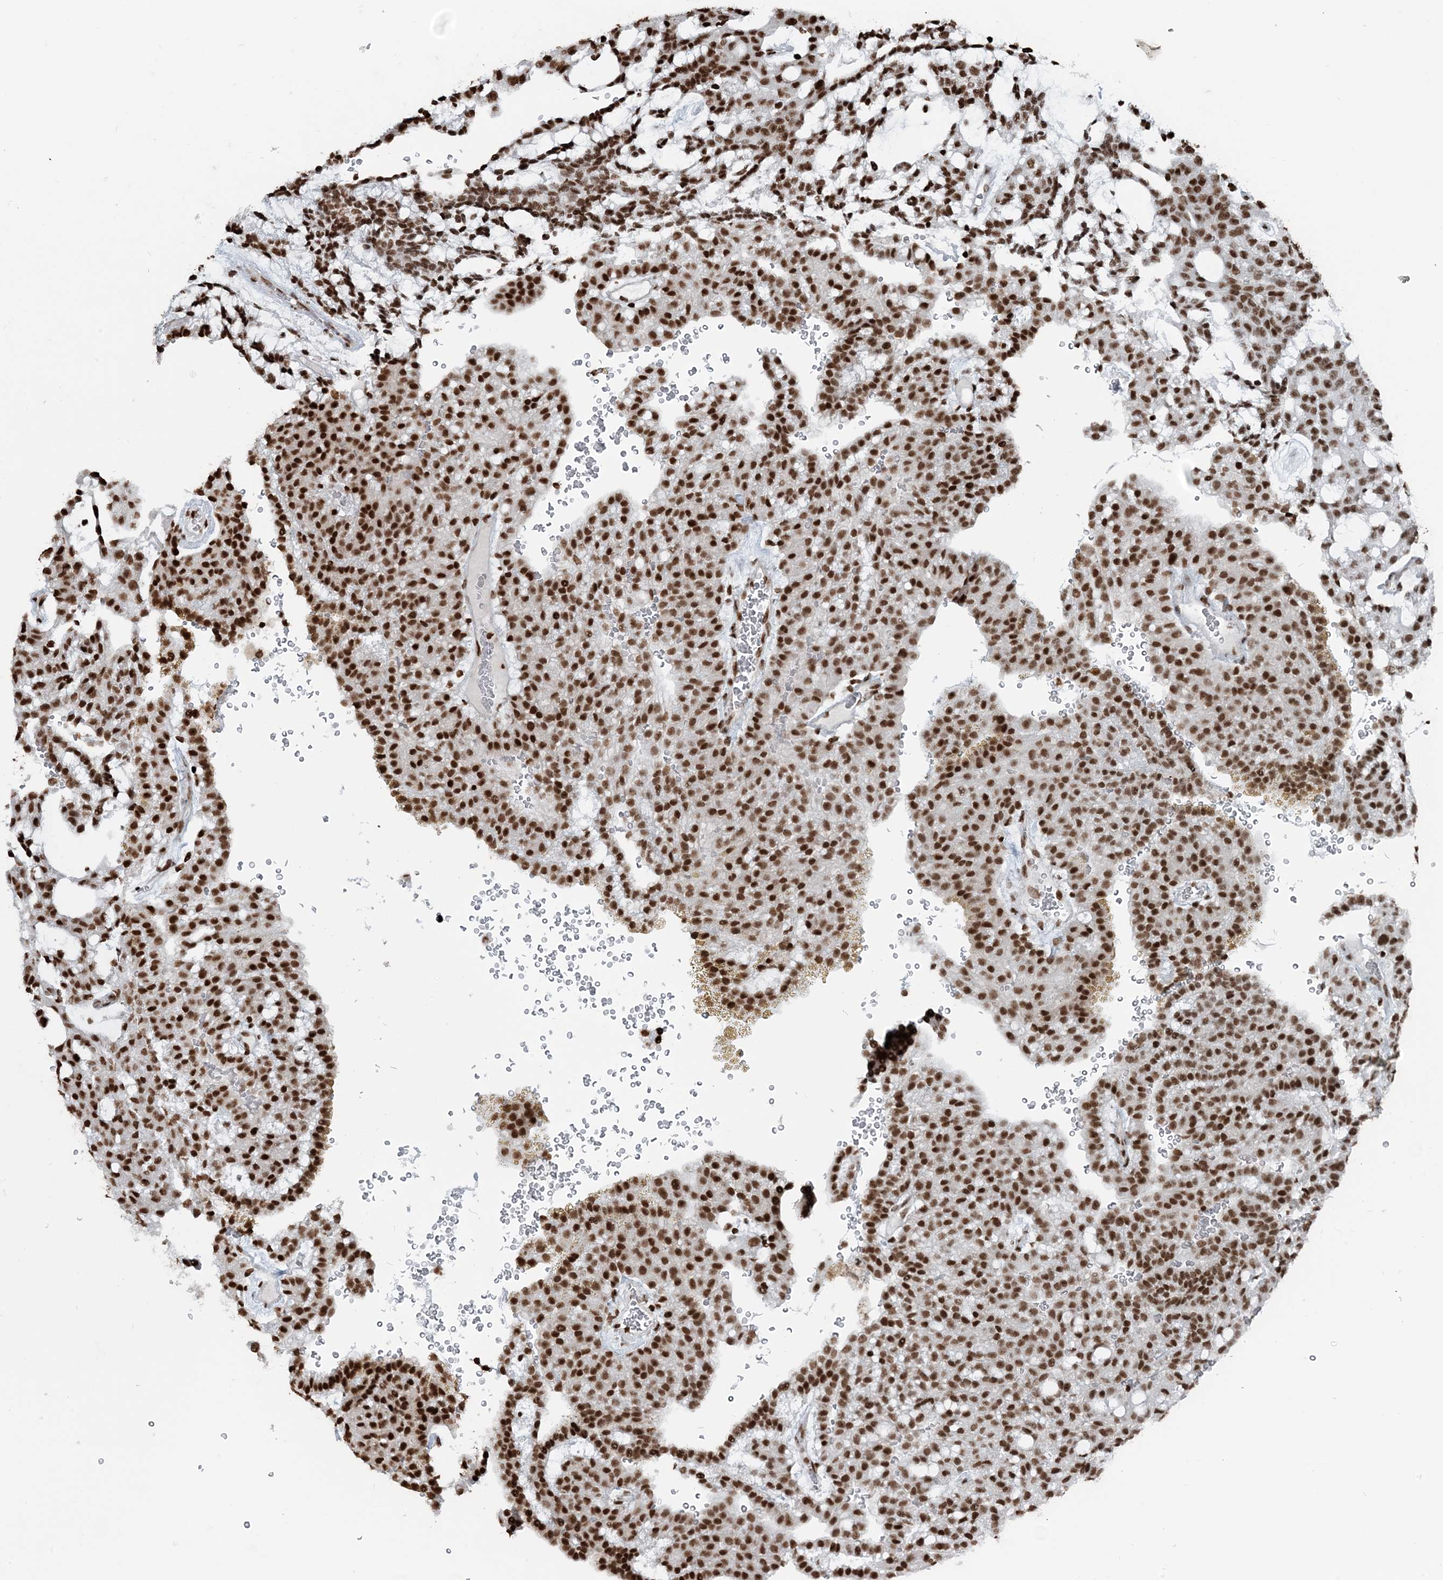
{"staining": {"intensity": "strong", "quantity": ">75%", "location": "nuclear"}, "tissue": "renal cancer", "cell_type": "Tumor cells", "image_type": "cancer", "snomed": [{"axis": "morphology", "description": "Adenocarcinoma, NOS"}, {"axis": "topography", "description": "Kidney"}], "caption": "Protein staining reveals strong nuclear expression in approximately >75% of tumor cells in renal cancer (adenocarcinoma).", "gene": "H3-3B", "patient": {"sex": "male", "age": 63}}